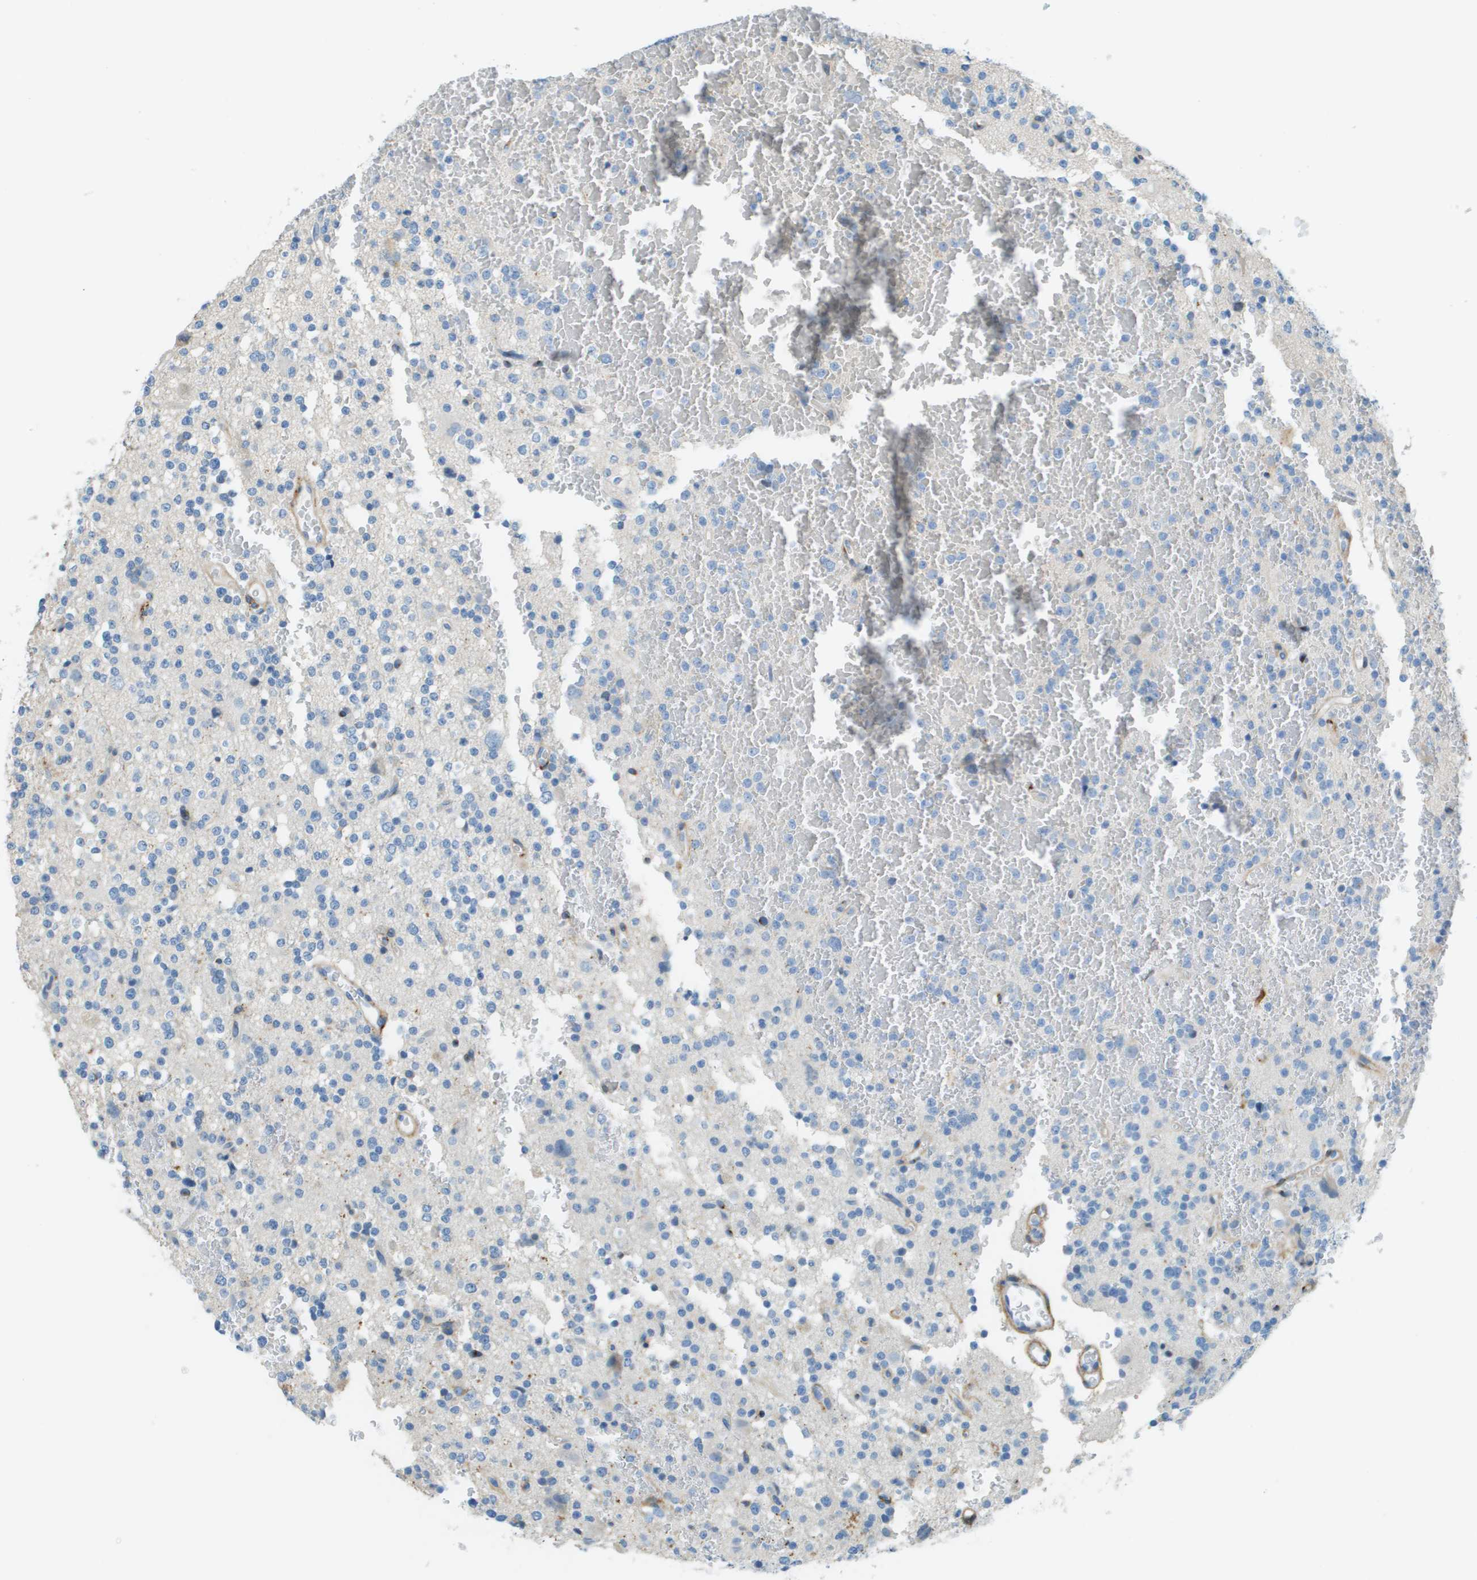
{"staining": {"intensity": "negative", "quantity": "none", "location": "none"}, "tissue": "glioma", "cell_type": "Tumor cells", "image_type": "cancer", "snomed": [{"axis": "morphology", "description": "Glioma, malignant, High grade"}, {"axis": "topography", "description": "Brain"}], "caption": "Immunohistochemical staining of human glioma demonstrates no significant expression in tumor cells.", "gene": "DCN", "patient": {"sex": "male", "age": 47}}